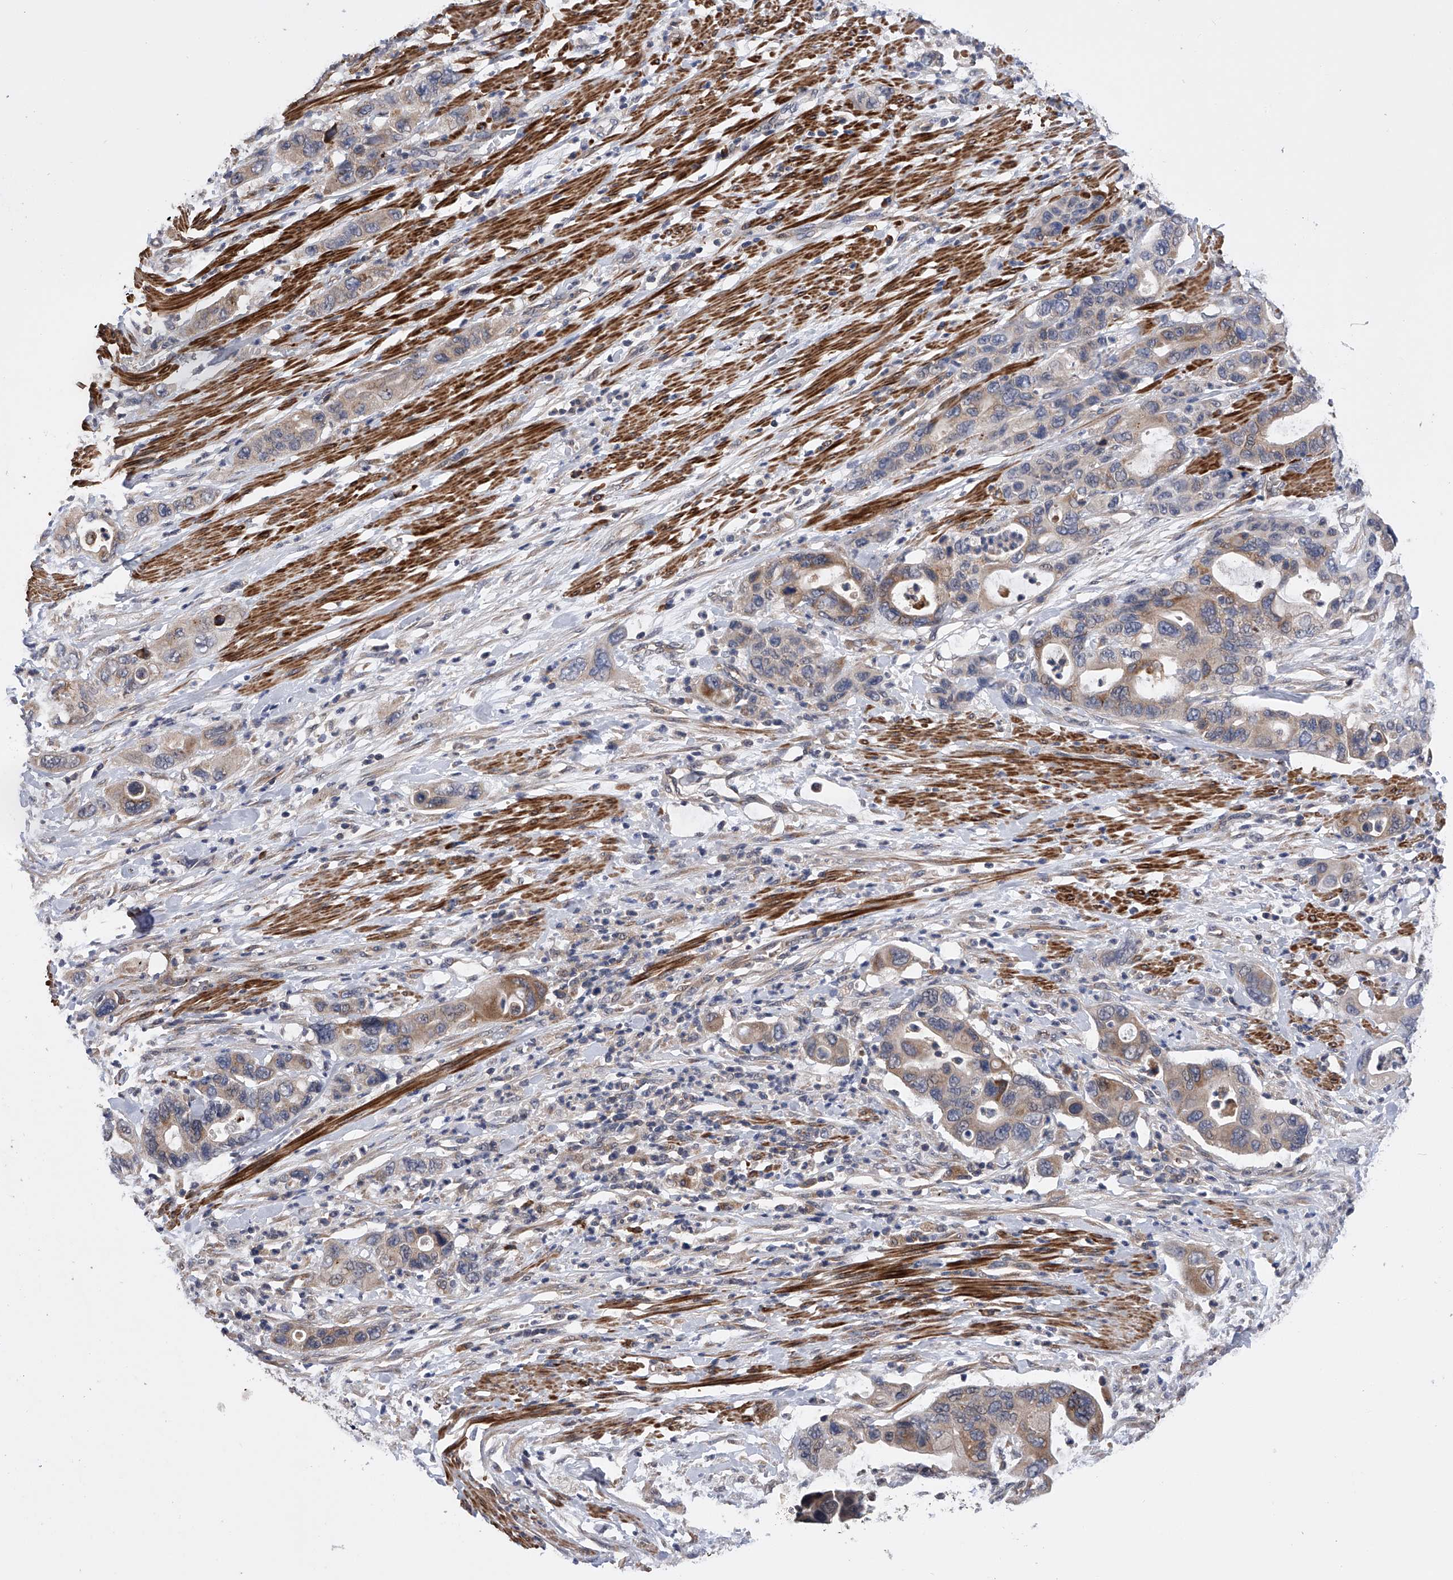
{"staining": {"intensity": "moderate", "quantity": ">75%", "location": "cytoplasmic/membranous"}, "tissue": "pancreatic cancer", "cell_type": "Tumor cells", "image_type": "cancer", "snomed": [{"axis": "morphology", "description": "Adenocarcinoma, NOS"}, {"axis": "topography", "description": "Pancreas"}], "caption": "Approximately >75% of tumor cells in pancreatic cancer (adenocarcinoma) demonstrate moderate cytoplasmic/membranous protein positivity as visualized by brown immunohistochemical staining.", "gene": "SPOCK1", "patient": {"sex": "female", "age": 71}}